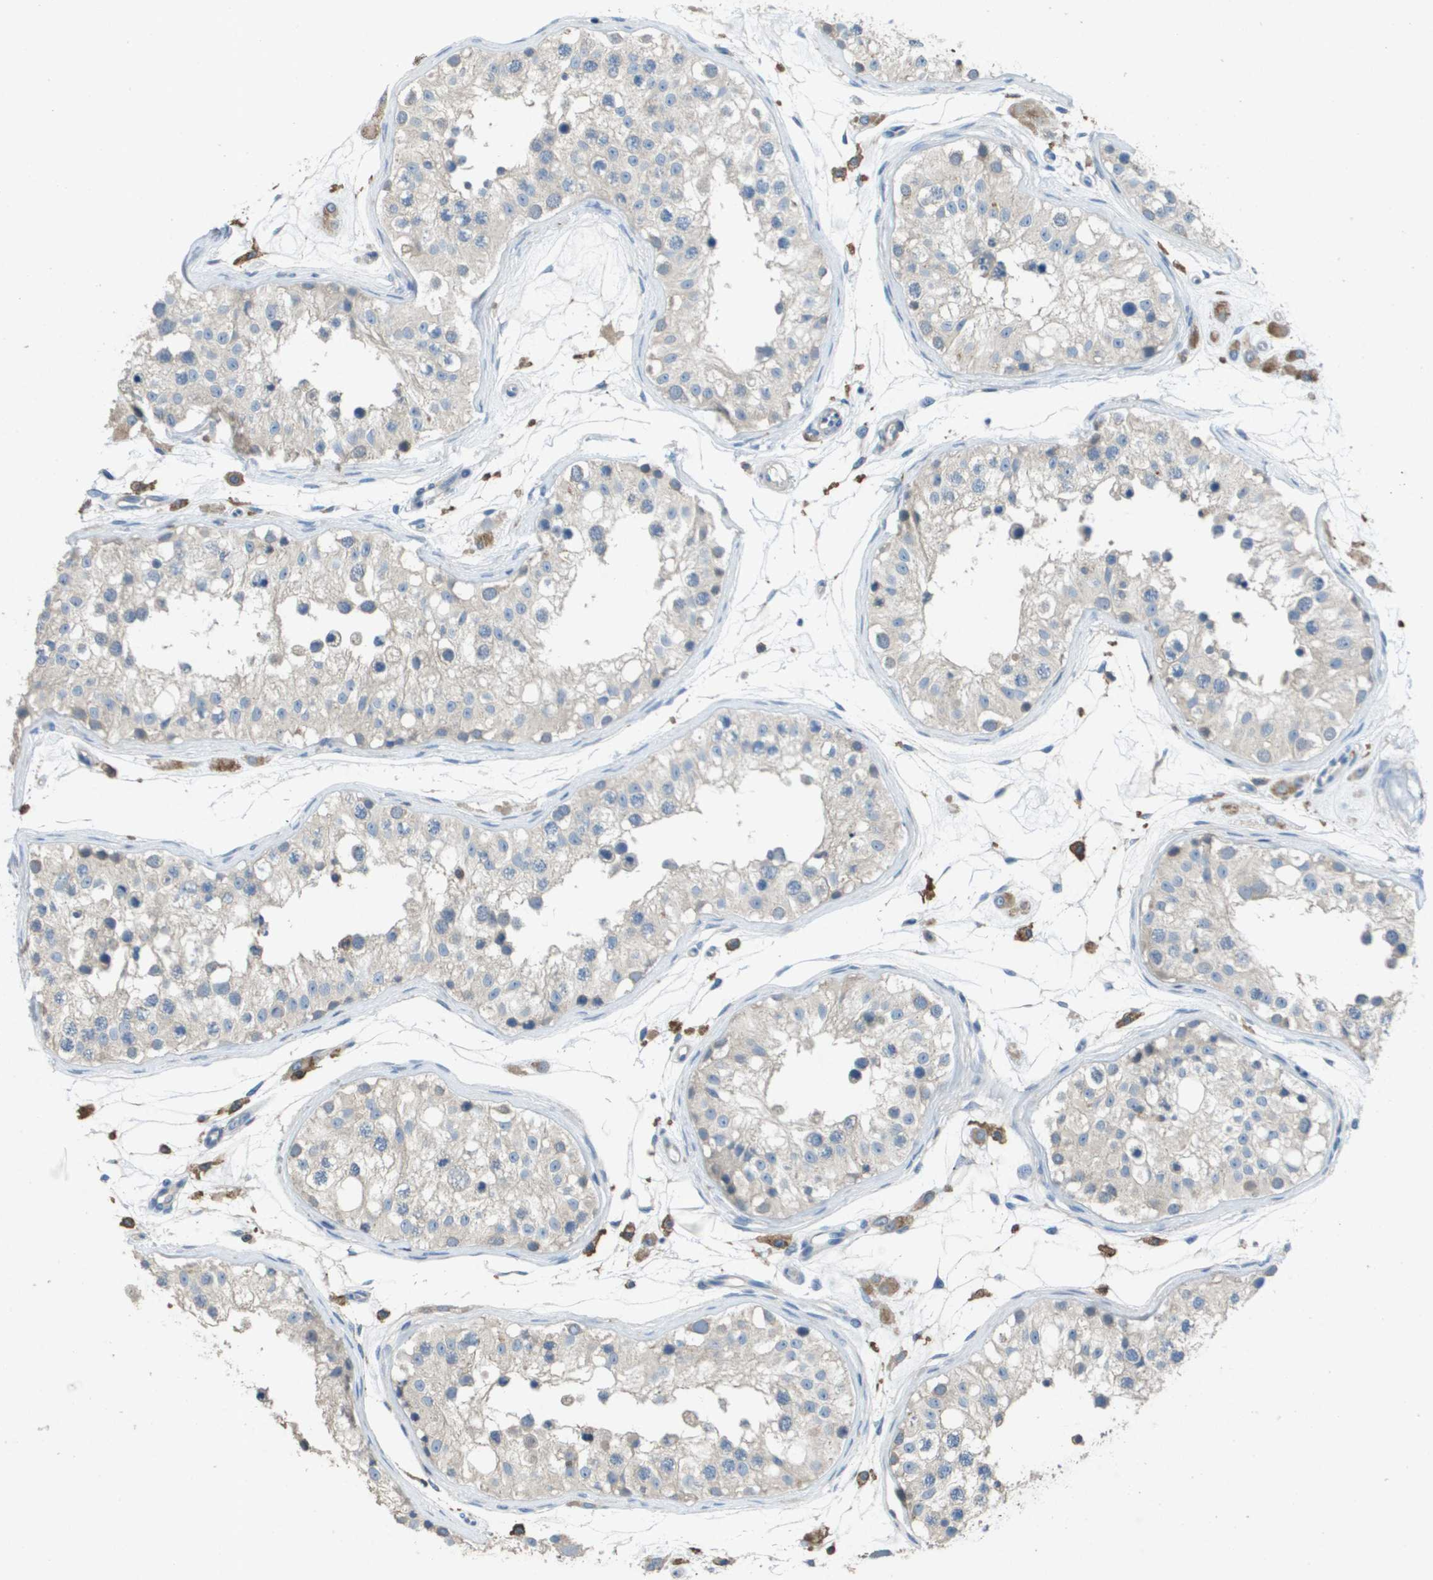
{"staining": {"intensity": "weak", "quantity": "<25%", "location": "cytoplasmic/membranous"}, "tissue": "testis", "cell_type": "Cells in seminiferous ducts", "image_type": "normal", "snomed": [{"axis": "morphology", "description": "Normal tissue, NOS"}, {"axis": "morphology", "description": "Adenocarcinoma, metastatic, NOS"}, {"axis": "topography", "description": "Testis"}], "caption": "This is a image of immunohistochemistry staining of benign testis, which shows no expression in cells in seminiferous ducts.", "gene": "CLCA4", "patient": {"sex": "male", "age": 26}}